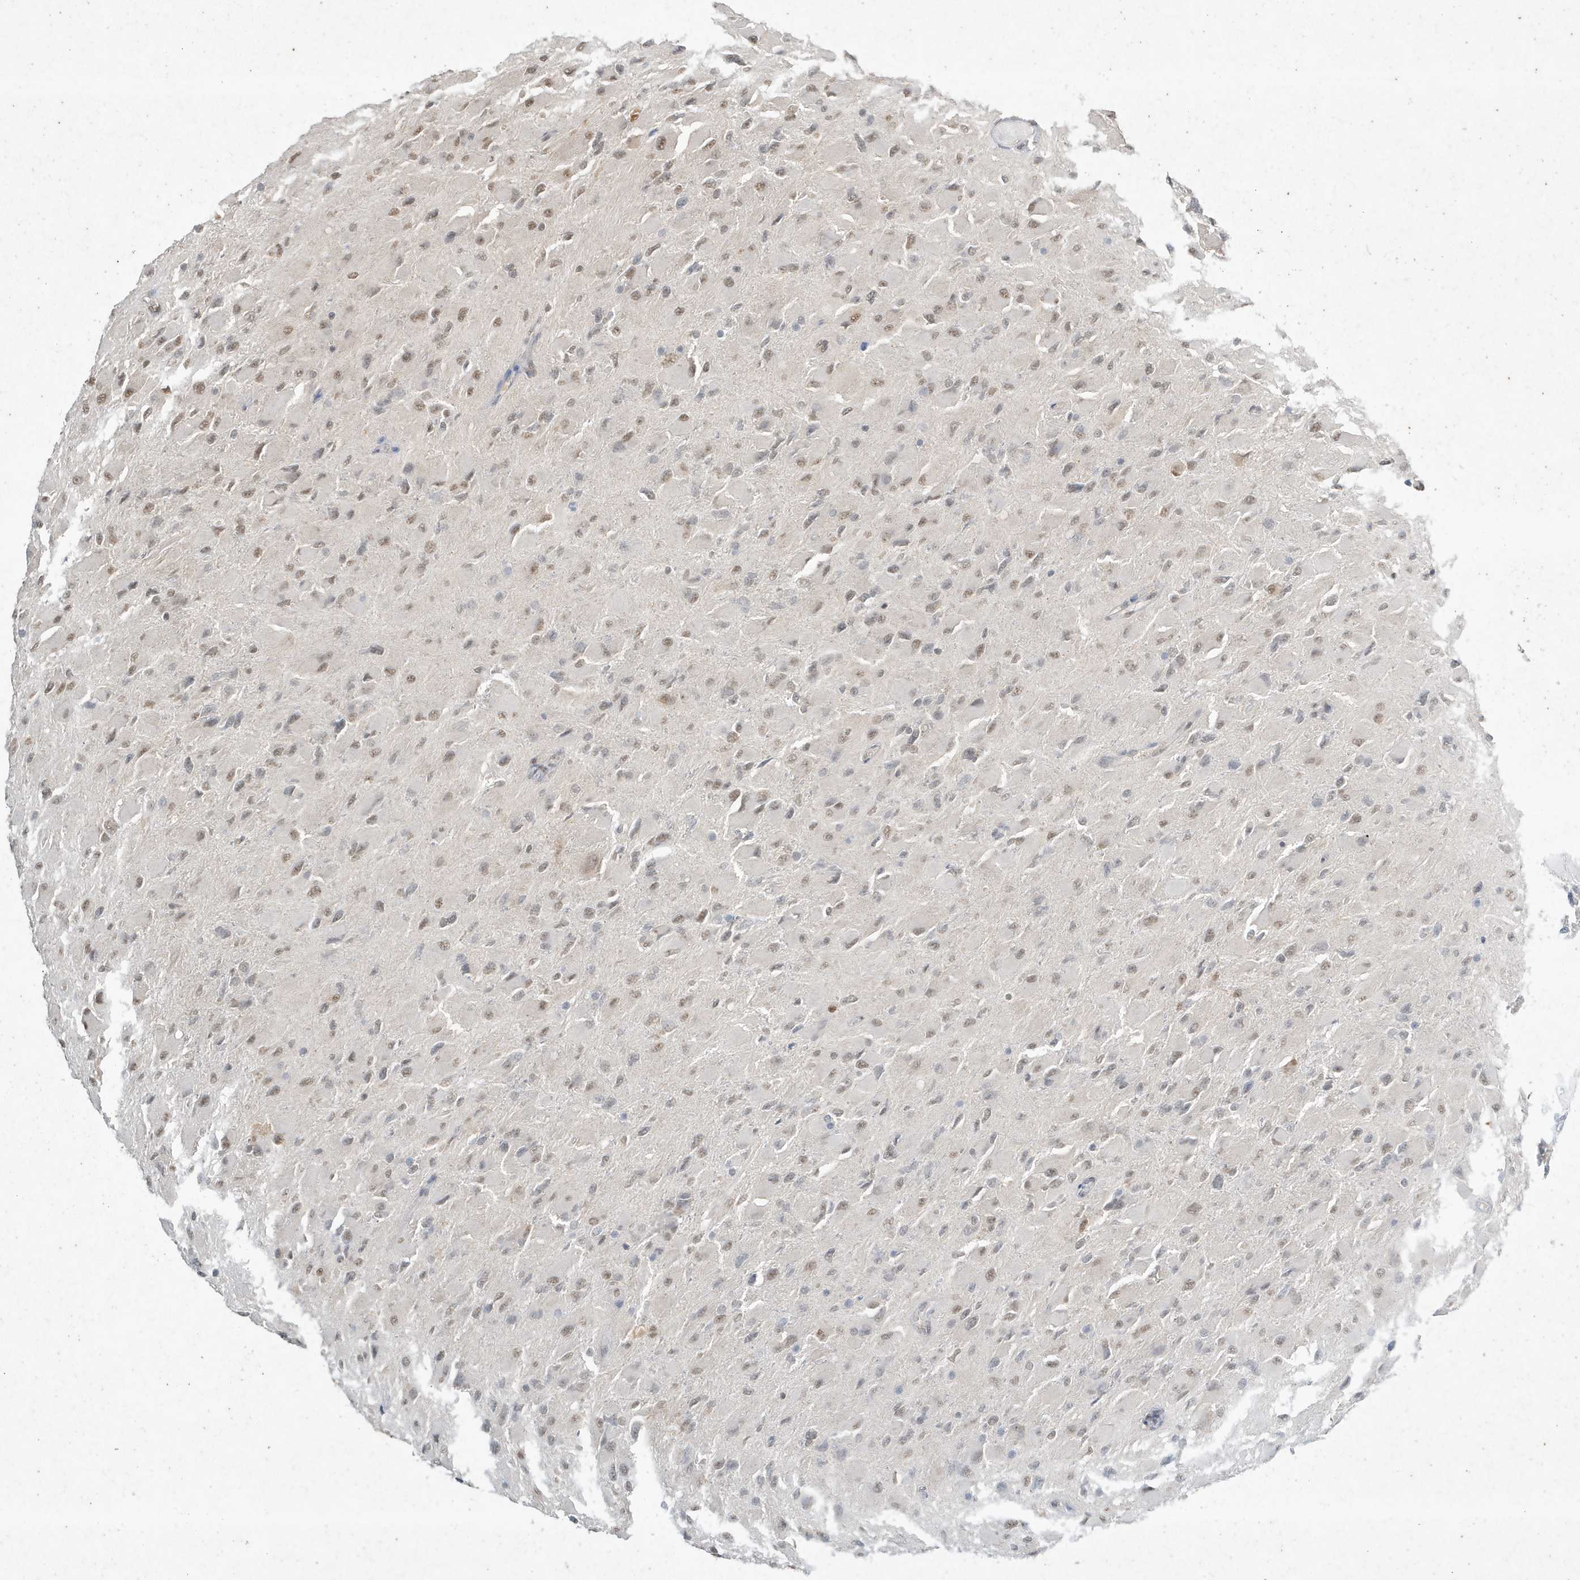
{"staining": {"intensity": "weak", "quantity": "25%-75%", "location": "nuclear"}, "tissue": "glioma", "cell_type": "Tumor cells", "image_type": "cancer", "snomed": [{"axis": "morphology", "description": "Glioma, malignant, High grade"}, {"axis": "topography", "description": "Cerebral cortex"}], "caption": "Immunohistochemistry image of neoplastic tissue: malignant high-grade glioma stained using IHC shows low levels of weak protein expression localized specifically in the nuclear of tumor cells, appearing as a nuclear brown color.", "gene": "DEFA1", "patient": {"sex": "female", "age": 36}}